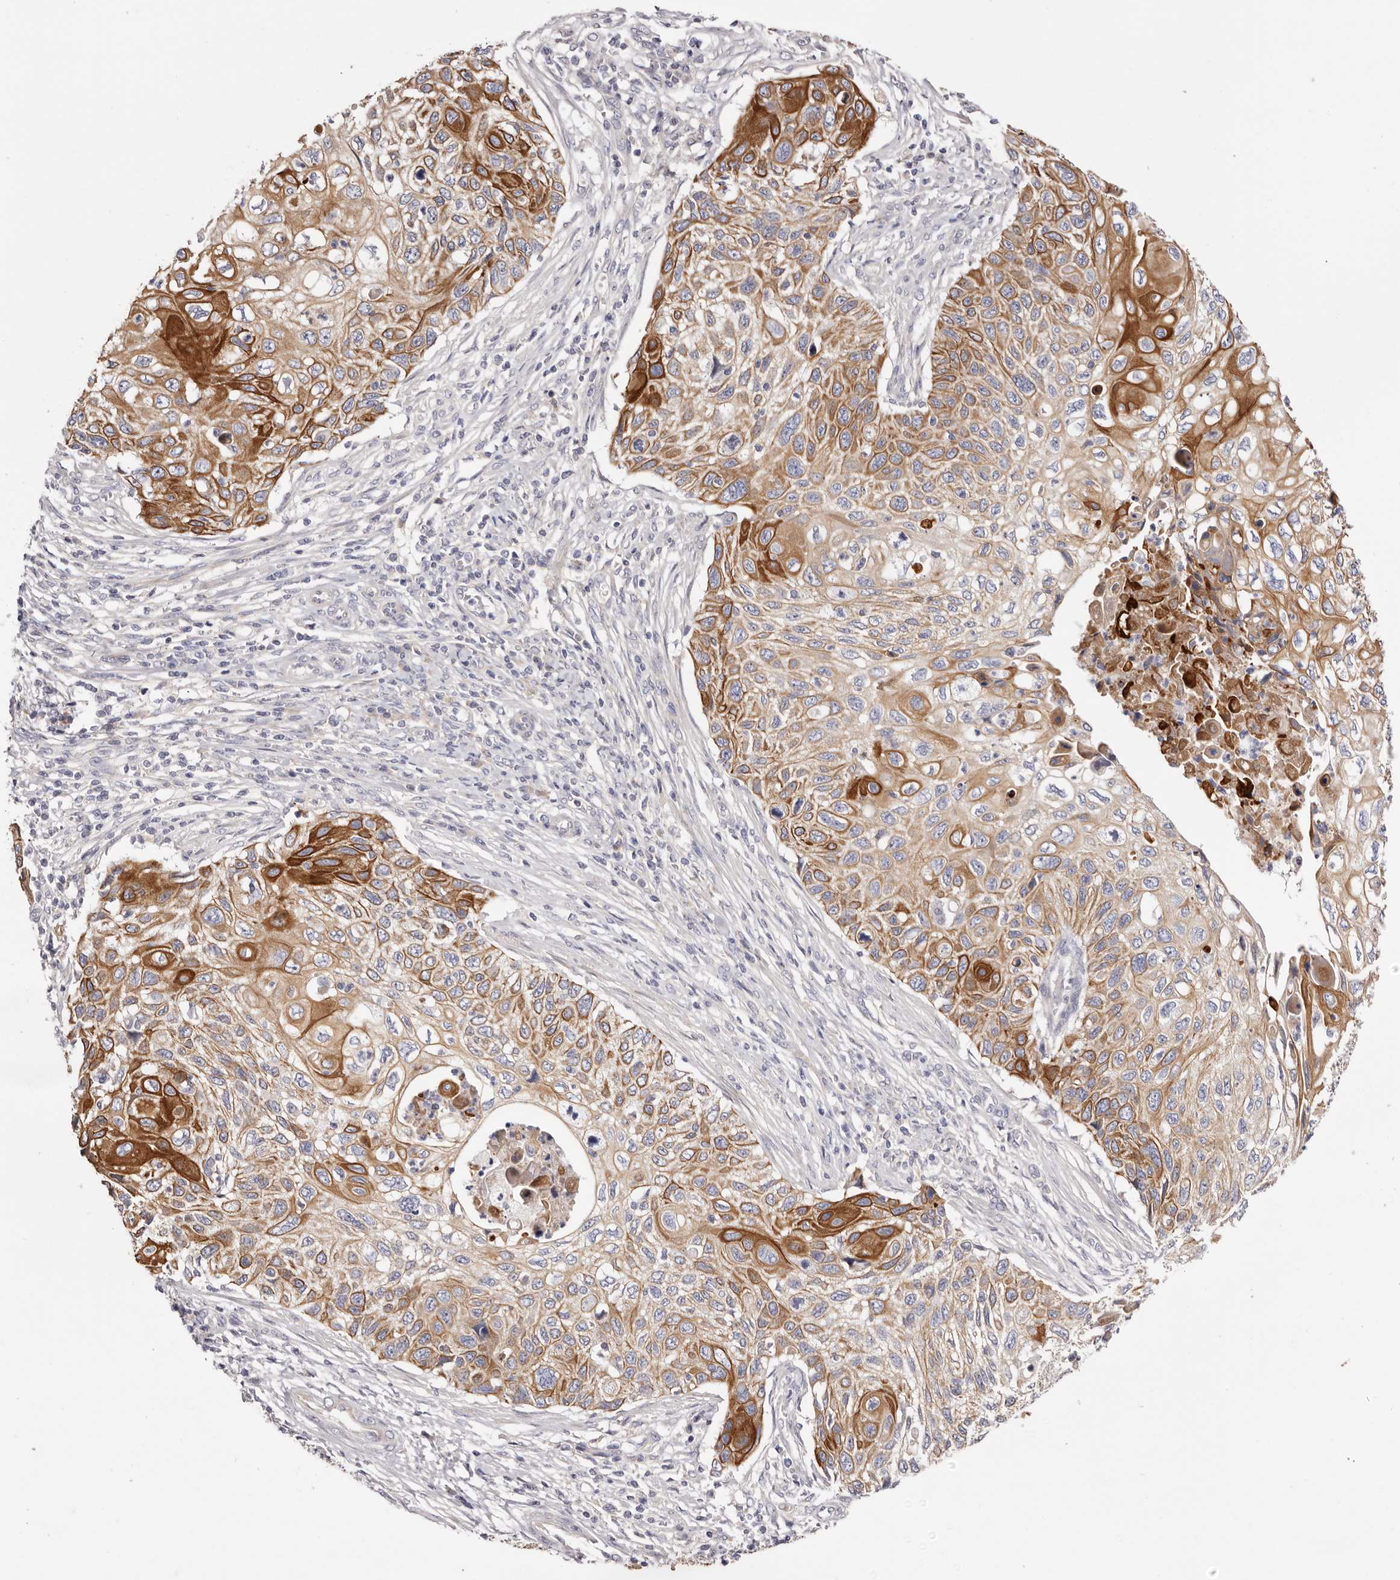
{"staining": {"intensity": "moderate", "quantity": ">75%", "location": "cytoplasmic/membranous"}, "tissue": "cervical cancer", "cell_type": "Tumor cells", "image_type": "cancer", "snomed": [{"axis": "morphology", "description": "Squamous cell carcinoma, NOS"}, {"axis": "topography", "description": "Cervix"}], "caption": "Tumor cells exhibit medium levels of moderate cytoplasmic/membranous expression in approximately >75% of cells in cervical cancer (squamous cell carcinoma).", "gene": "STK16", "patient": {"sex": "female", "age": 70}}